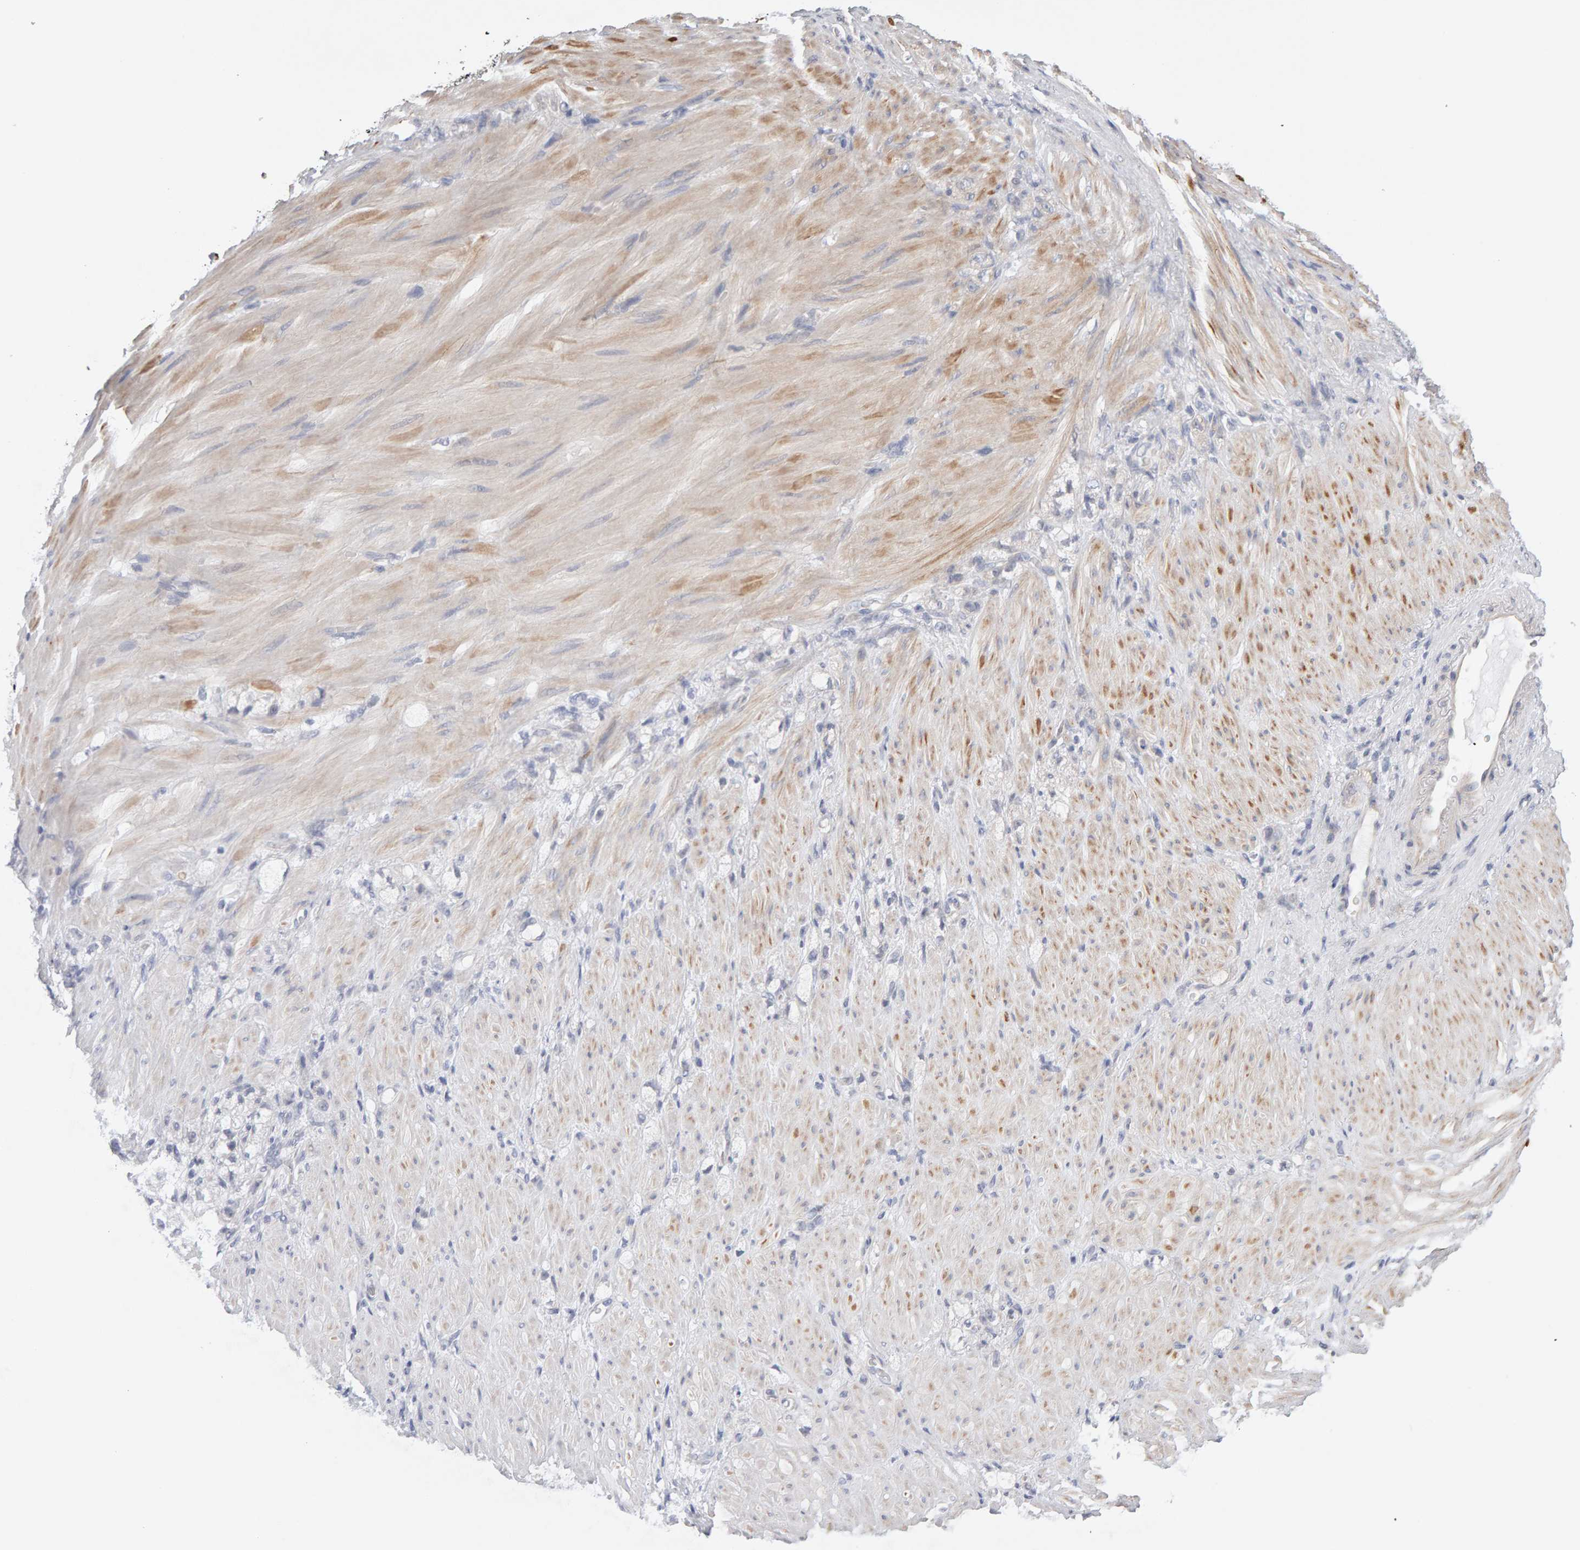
{"staining": {"intensity": "negative", "quantity": "none", "location": "none"}, "tissue": "stomach cancer", "cell_type": "Tumor cells", "image_type": "cancer", "snomed": [{"axis": "morphology", "description": "Normal tissue, NOS"}, {"axis": "morphology", "description": "Adenocarcinoma, NOS"}, {"axis": "topography", "description": "Stomach"}], "caption": "Immunohistochemistry of stomach adenocarcinoma exhibits no staining in tumor cells.", "gene": "LZTS1", "patient": {"sex": "male", "age": 82}}